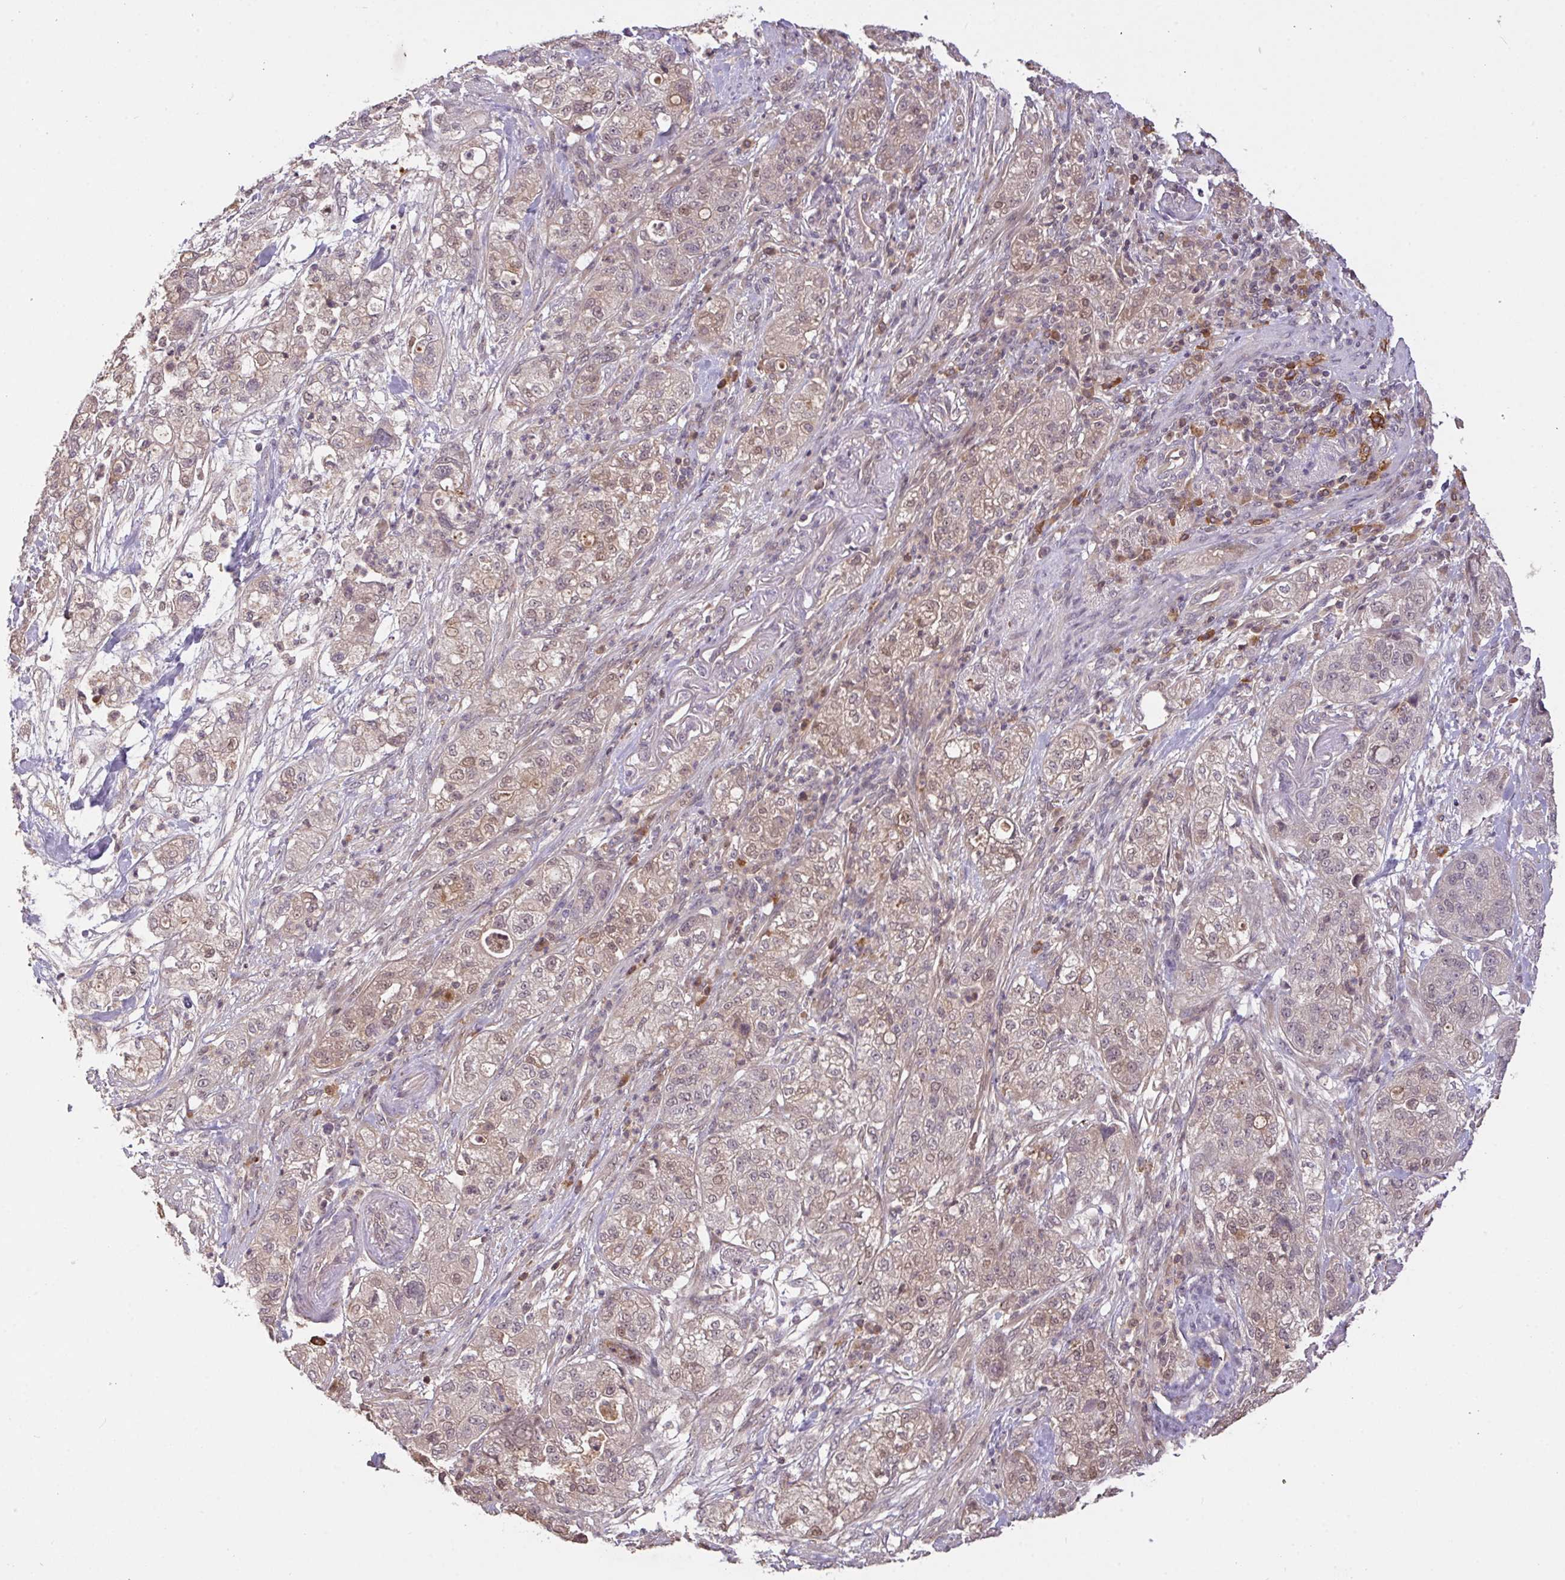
{"staining": {"intensity": "negative", "quantity": "none", "location": "none"}, "tissue": "pancreatic cancer", "cell_type": "Tumor cells", "image_type": "cancer", "snomed": [{"axis": "morphology", "description": "Adenocarcinoma, NOS"}, {"axis": "topography", "description": "Pancreas"}], "caption": "Immunohistochemistry (IHC) image of neoplastic tissue: pancreatic cancer stained with DAB shows no significant protein expression in tumor cells.", "gene": "FCER1A", "patient": {"sex": "female", "age": 78}}